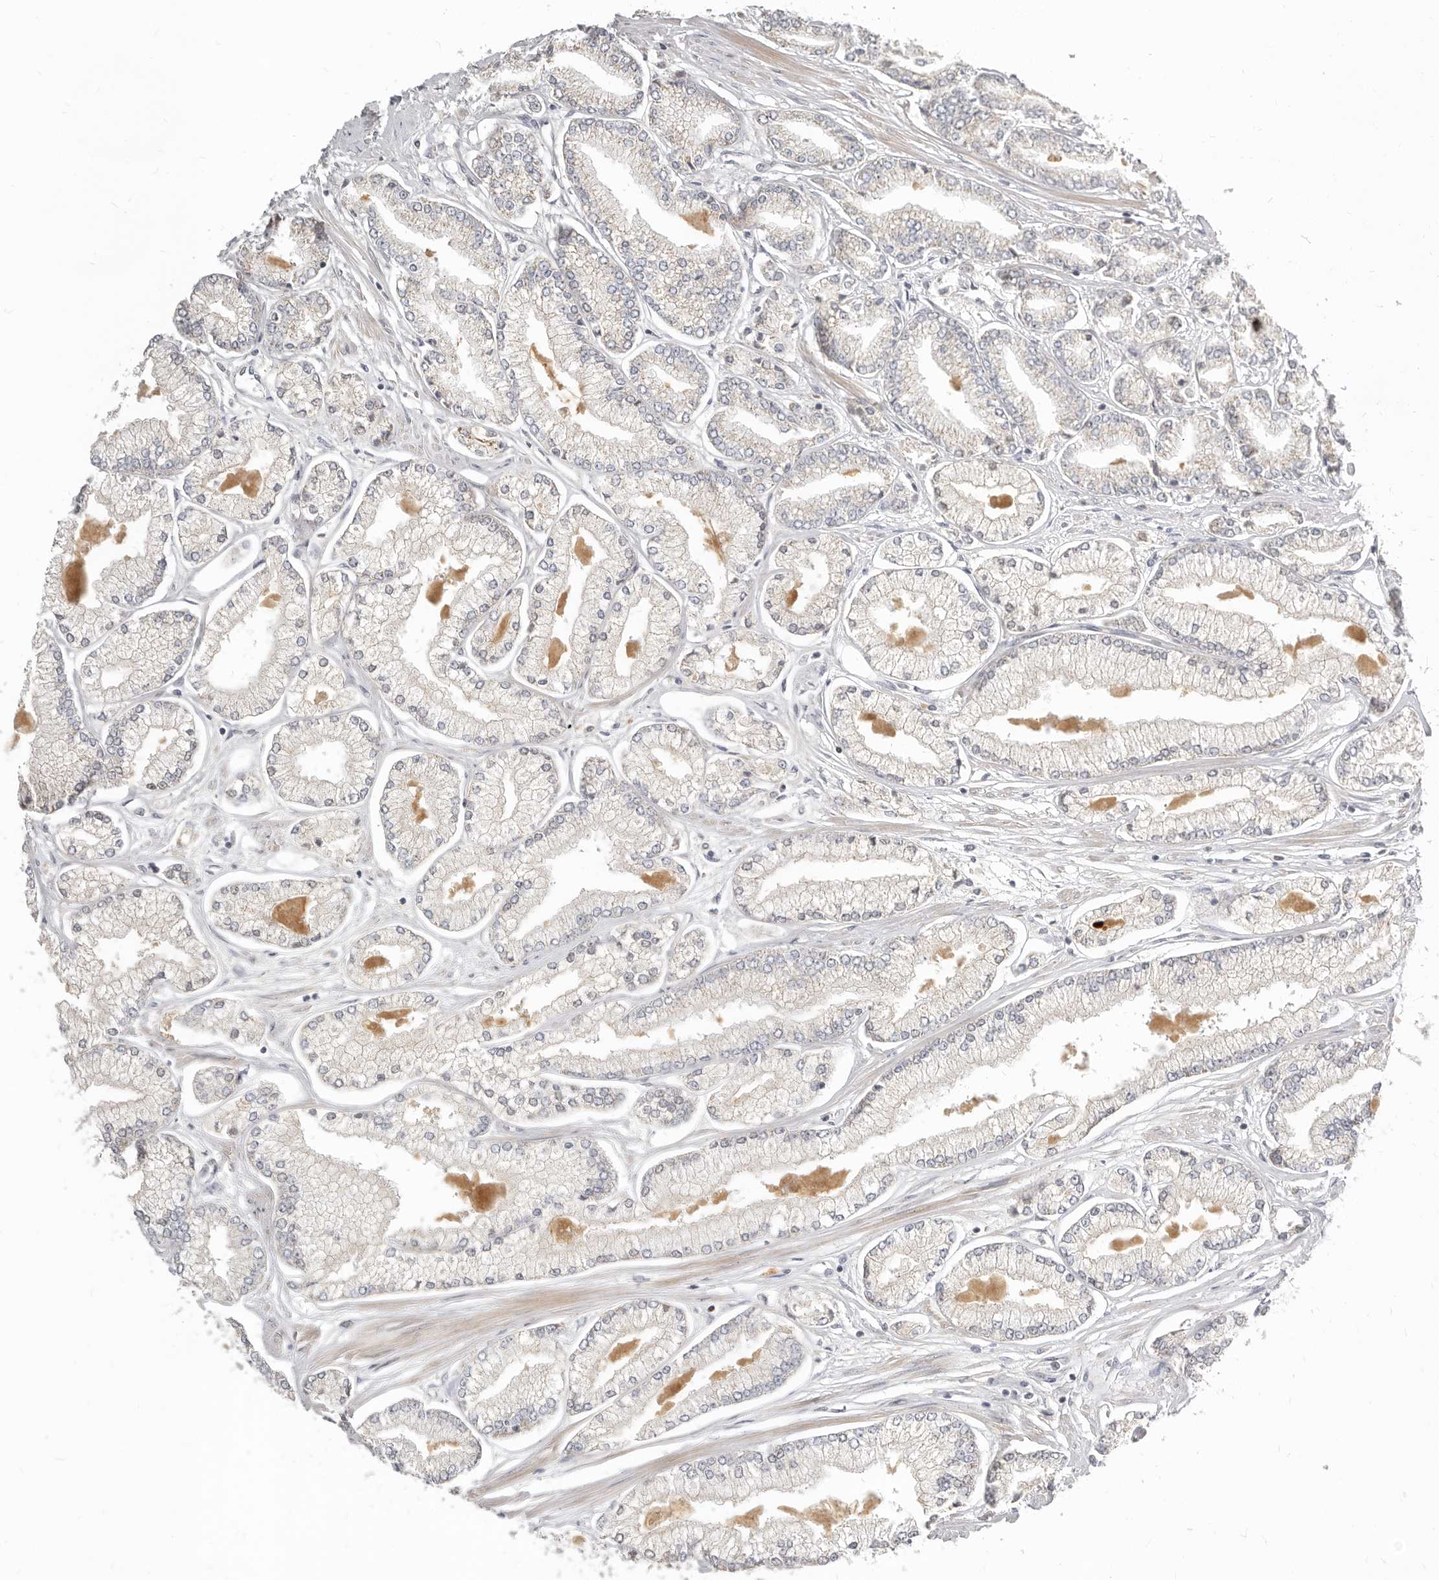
{"staining": {"intensity": "negative", "quantity": "none", "location": "none"}, "tissue": "prostate cancer", "cell_type": "Tumor cells", "image_type": "cancer", "snomed": [{"axis": "morphology", "description": "Adenocarcinoma, Low grade"}, {"axis": "topography", "description": "Prostate"}], "caption": "IHC of low-grade adenocarcinoma (prostate) shows no staining in tumor cells. The staining was performed using DAB to visualize the protein expression in brown, while the nuclei were stained in blue with hematoxylin (Magnification: 20x).", "gene": "MICALL2", "patient": {"sex": "male", "age": 52}}